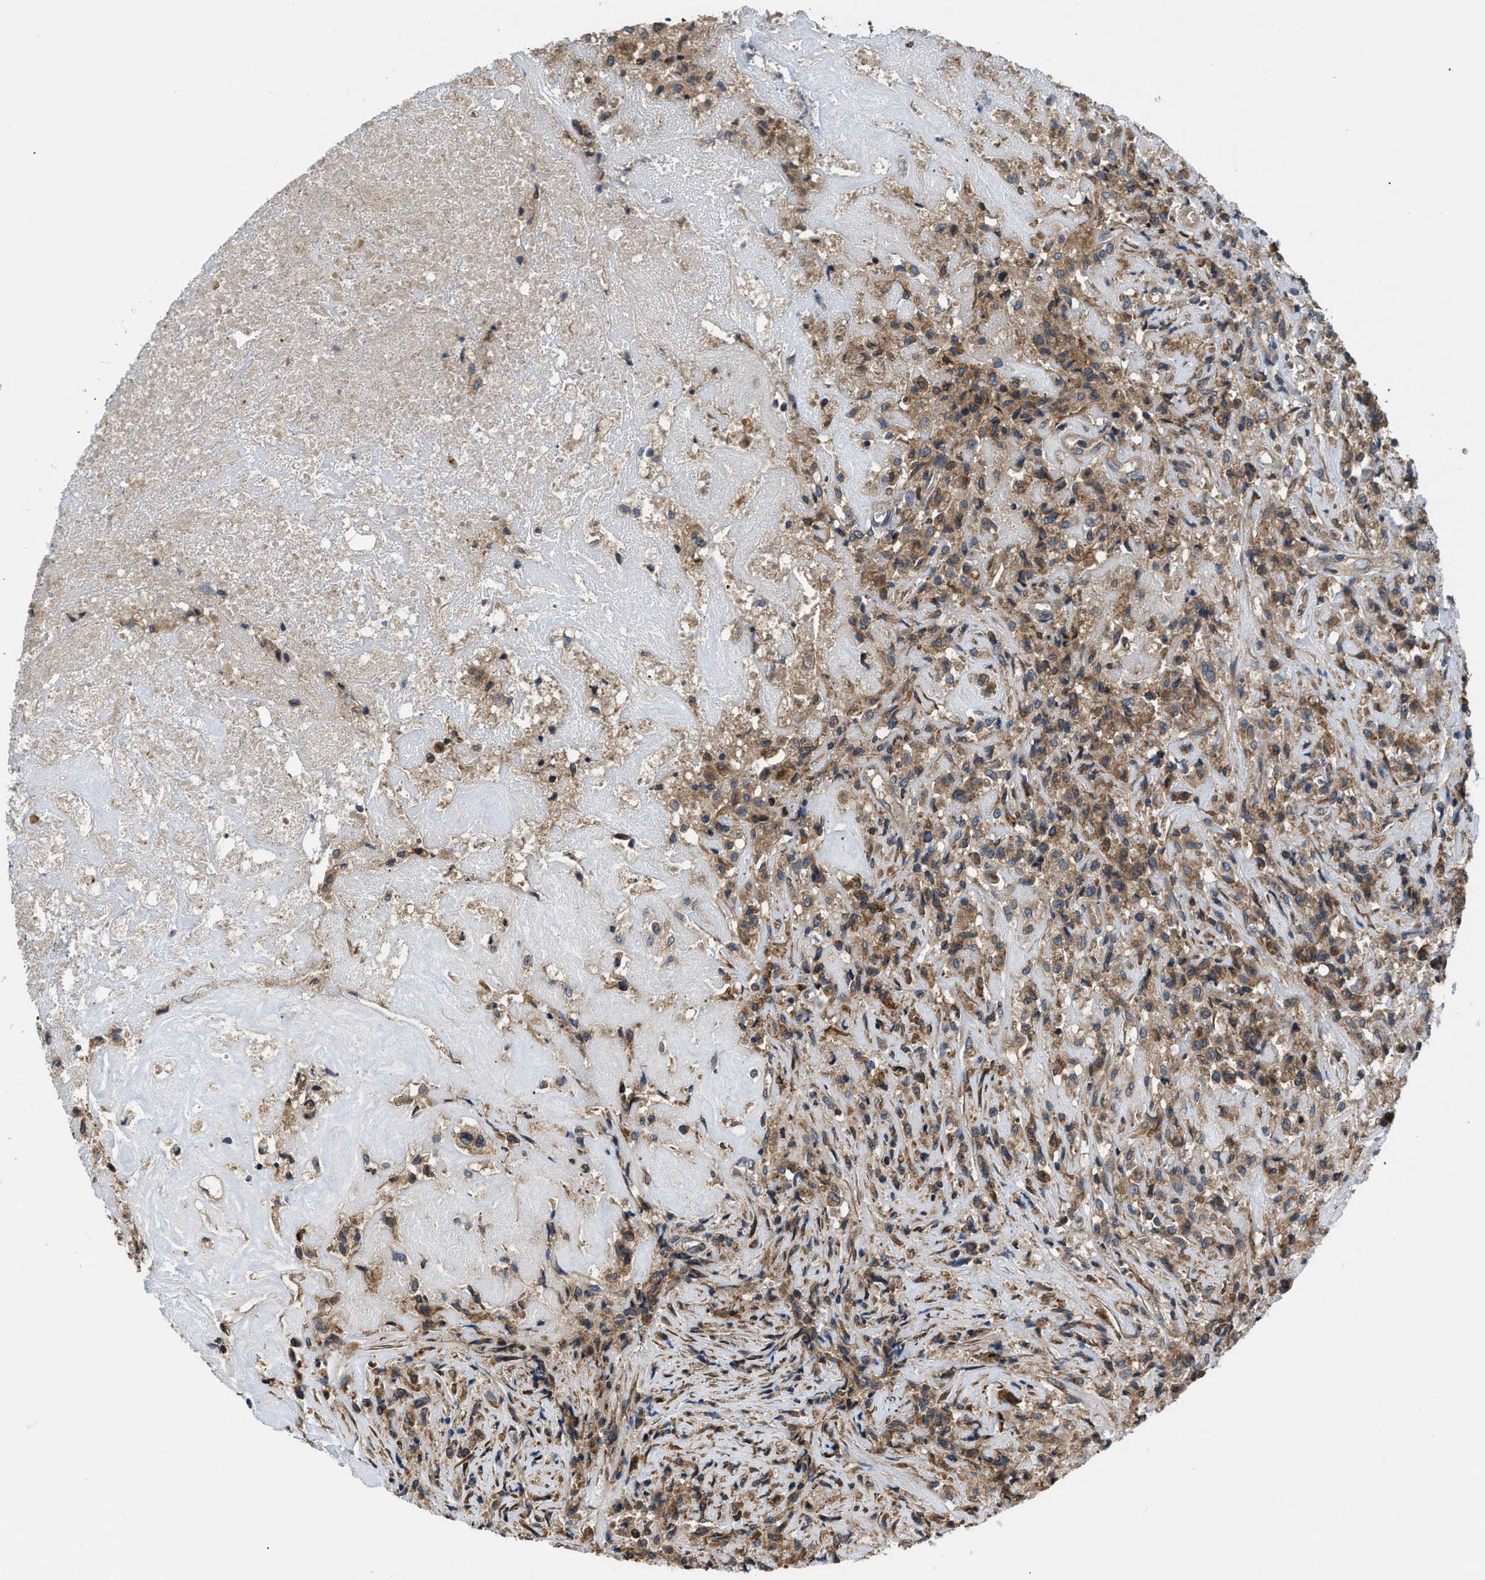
{"staining": {"intensity": "moderate", "quantity": ">75%", "location": "cytoplasmic/membranous"}, "tissue": "testis cancer", "cell_type": "Tumor cells", "image_type": "cancer", "snomed": [{"axis": "morphology", "description": "Carcinoma, Embryonal, NOS"}, {"axis": "topography", "description": "Testis"}], "caption": "Testis cancer stained for a protein exhibits moderate cytoplasmic/membranous positivity in tumor cells.", "gene": "CEP128", "patient": {"sex": "male", "age": 2}}